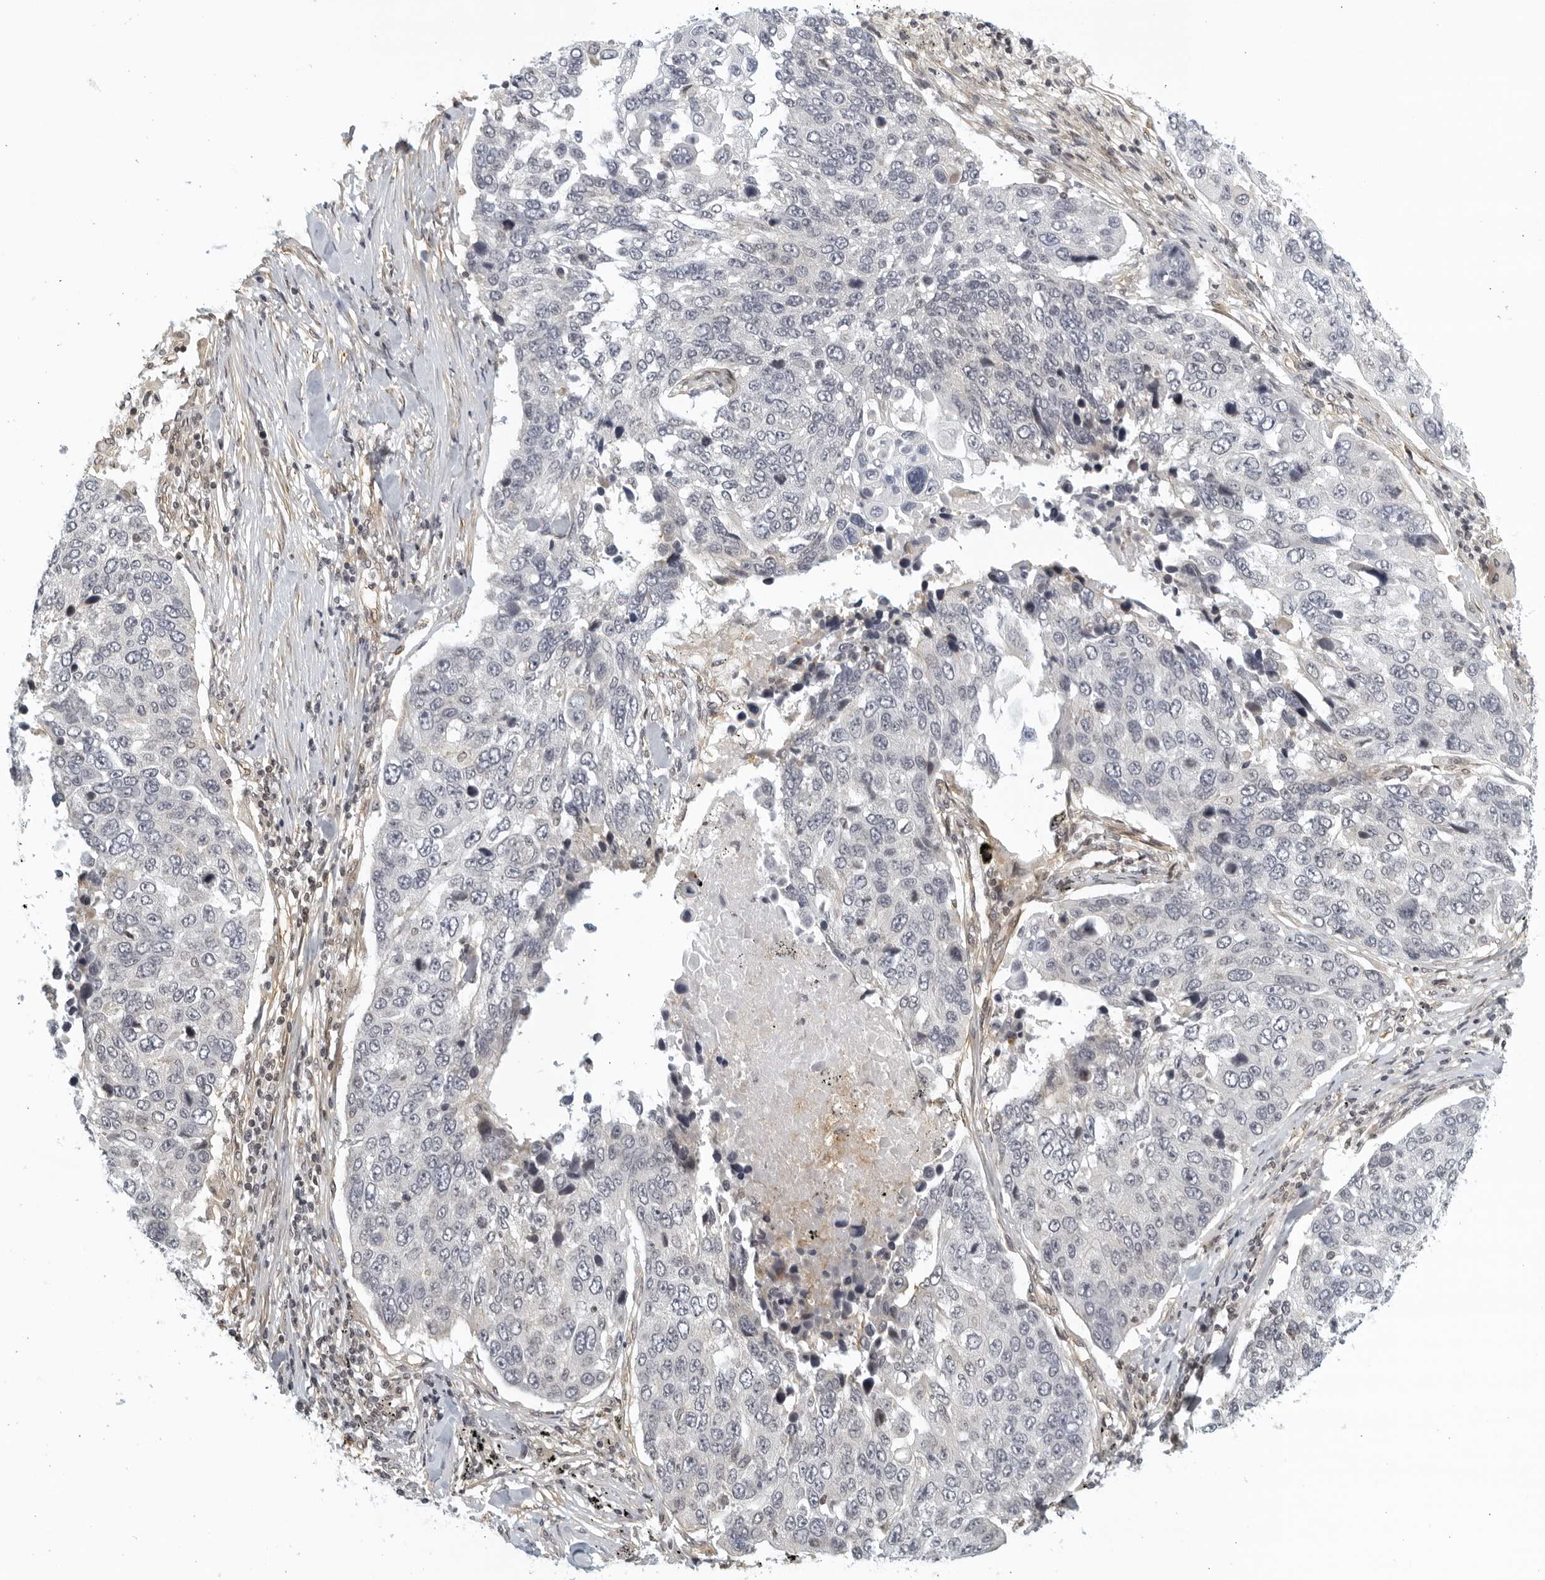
{"staining": {"intensity": "negative", "quantity": "none", "location": "none"}, "tissue": "lung cancer", "cell_type": "Tumor cells", "image_type": "cancer", "snomed": [{"axis": "morphology", "description": "Squamous cell carcinoma, NOS"}, {"axis": "topography", "description": "Lung"}], "caption": "IHC histopathology image of lung cancer (squamous cell carcinoma) stained for a protein (brown), which reveals no staining in tumor cells. (Stains: DAB (3,3'-diaminobenzidine) immunohistochemistry (IHC) with hematoxylin counter stain, Microscopy: brightfield microscopy at high magnification).", "gene": "SERTAD4", "patient": {"sex": "male", "age": 66}}